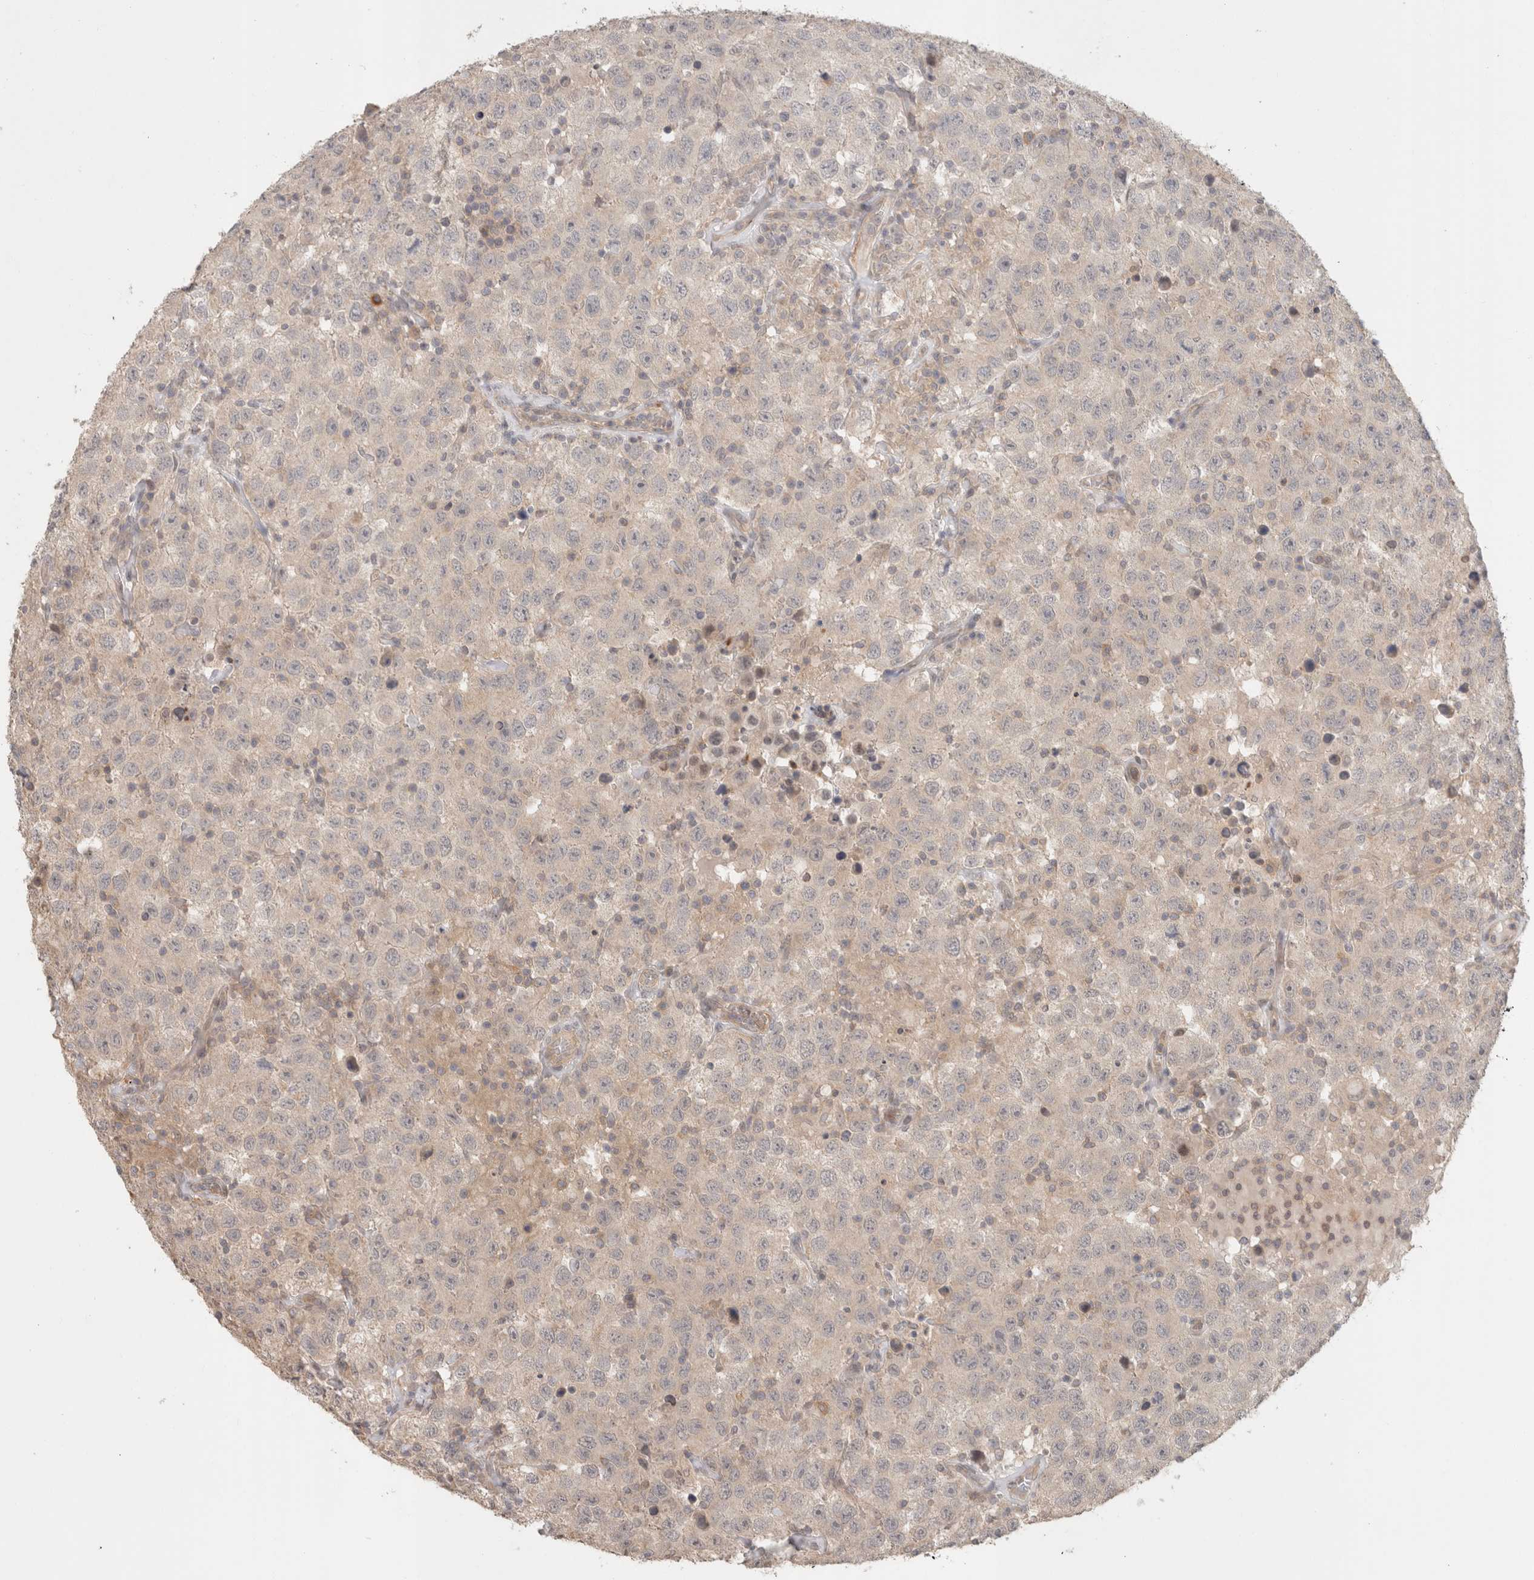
{"staining": {"intensity": "negative", "quantity": "none", "location": "none"}, "tissue": "testis cancer", "cell_type": "Tumor cells", "image_type": "cancer", "snomed": [{"axis": "morphology", "description": "Seminoma, NOS"}, {"axis": "topography", "description": "Testis"}], "caption": "Protein analysis of testis cancer demonstrates no significant positivity in tumor cells. (Stains: DAB immunohistochemistry (IHC) with hematoxylin counter stain, Microscopy: brightfield microscopy at high magnification).", "gene": "HSPG2", "patient": {"sex": "male", "age": 41}}